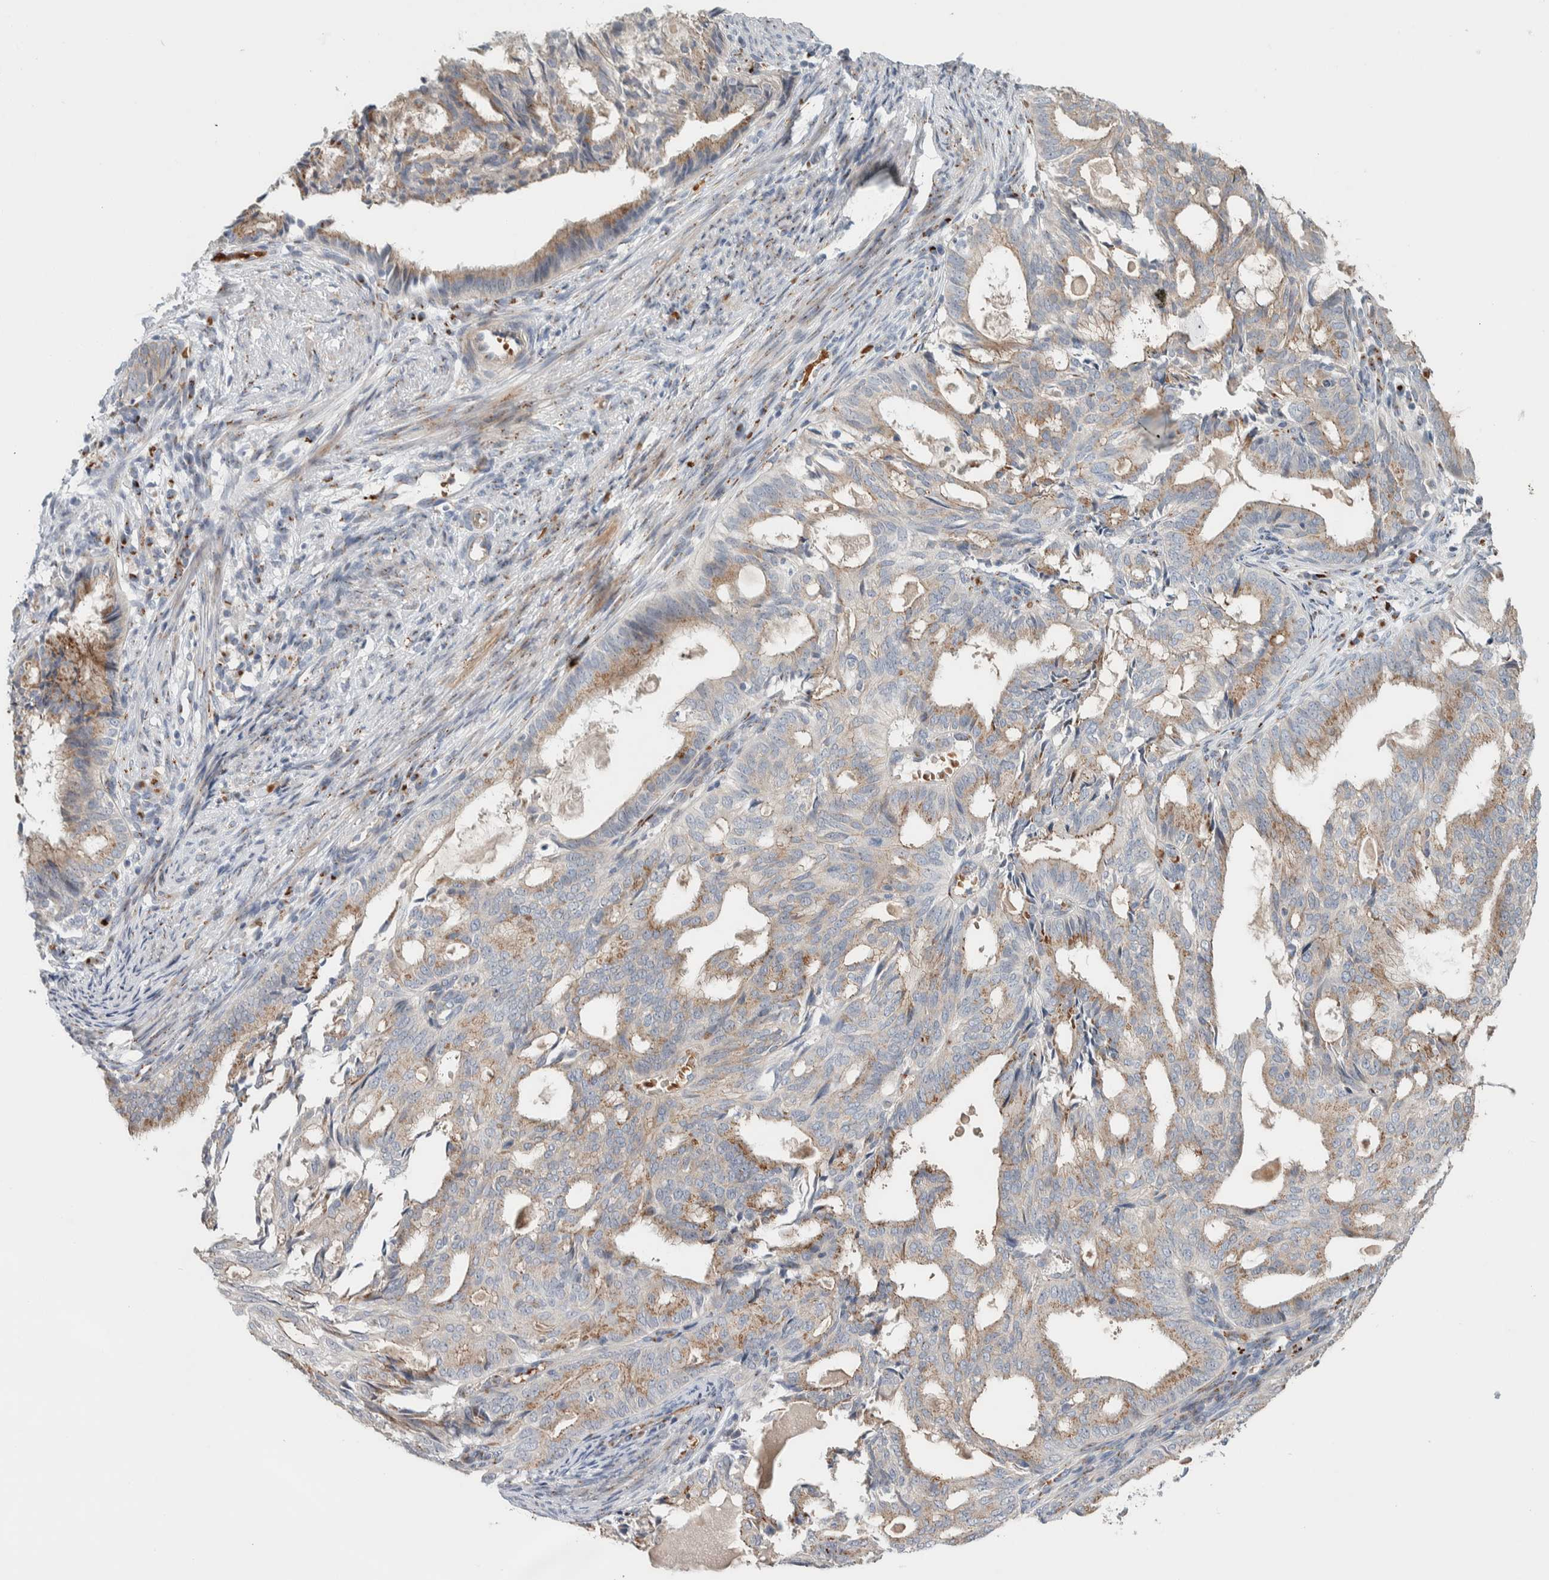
{"staining": {"intensity": "weak", "quantity": ">75%", "location": "cytoplasmic/membranous"}, "tissue": "endometrial cancer", "cell_type": "Tumor cells", "image_type": "cancer", "snomed": [{"axis": "morphology", "description": "Adenocarcinoma, NOS"}, {"axis": "topography", "description": "Endometrium"}], "caption": "Protein analysis of endometrial cancer (adenocarcinoma) tissue displays weak cytoplasmic/membranous staining in approximately >75% of tumor cells.", "gene": "SLC38A10", "patient": {"sex": "female", "age": 58}}